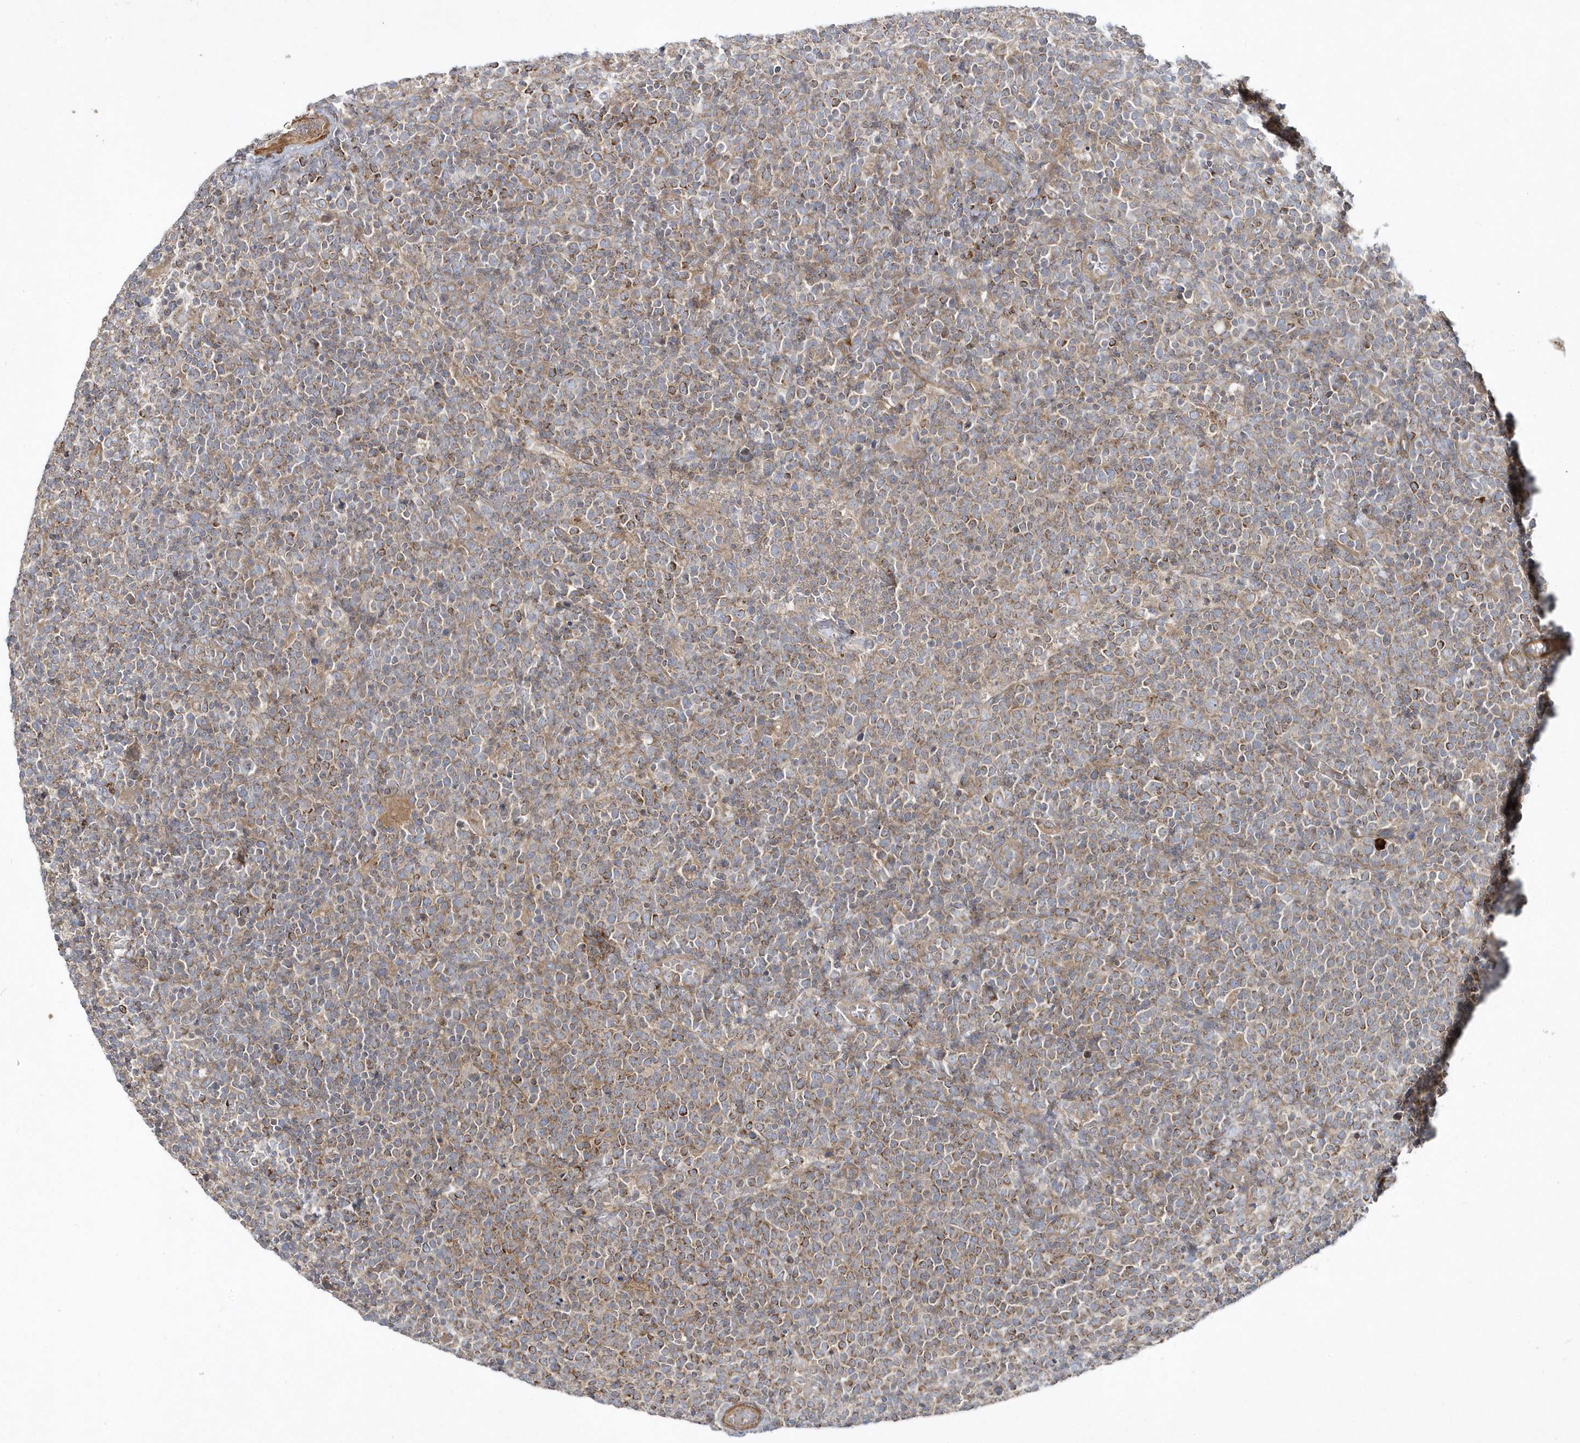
{"staining": {"intensity": "moderate", "quantity": "25%-75%", "location": "cytoplasmic/membranous"}, "tissue": "lymphoma", "cell_type": "Tumor cells", "image_type": "cancer", "snomed": [{"axis": "morphology", "description": "Malignant lymphoma, non-Hodgkin's type, High grade"}, {"axis": "topography", "description": "Lymph node"}], "caption": "This photomicrograph reveals IHC staining of lymphoma, with medium moderate cytoplasmic/membranous expression in approximately 25%-75% of tumor cells.", "gene": "LEXM", "patient": {"sex": "male", "age": 61}}